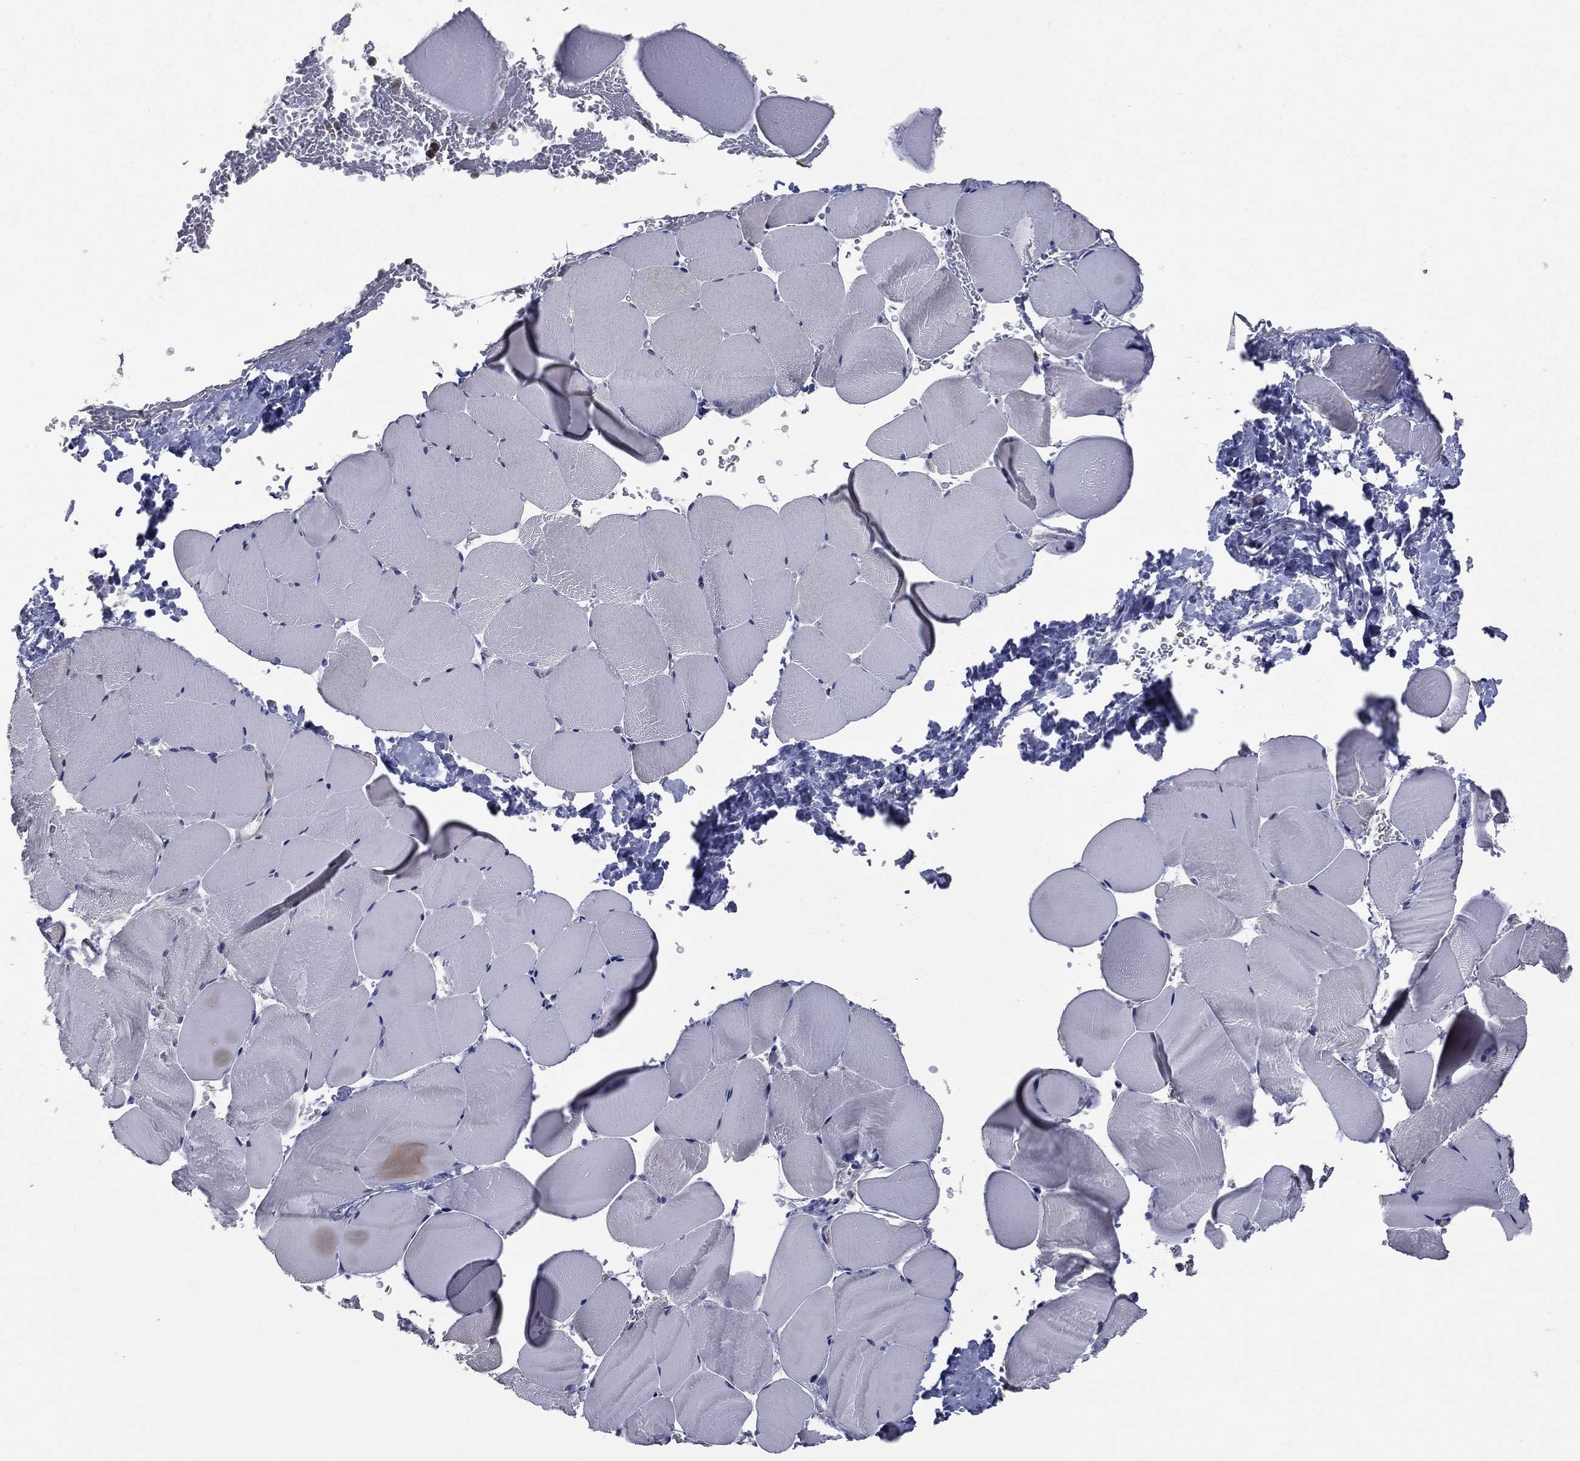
{"staining": {"intensity": "negative", "quantity": "none", "location": "none"}, "tissue": "skeletal muscle", "cell_type": "Myocytes", "image_type": "normal", "snomed": [{"axis": "morphology", "description": "Normal tissue, NOS"}, {"axis": "topography", "description": "Skeletal muscle"}], "caption": "DAB (3,3'-diaminobenzidine) immunohistochemical staining of normal human skeletal muscle demonstrates no significant positivity in myocytes. Nuclei are stained in blue.", "gene": "SARS1", "patient": {"sex": "female", "age": 37}}